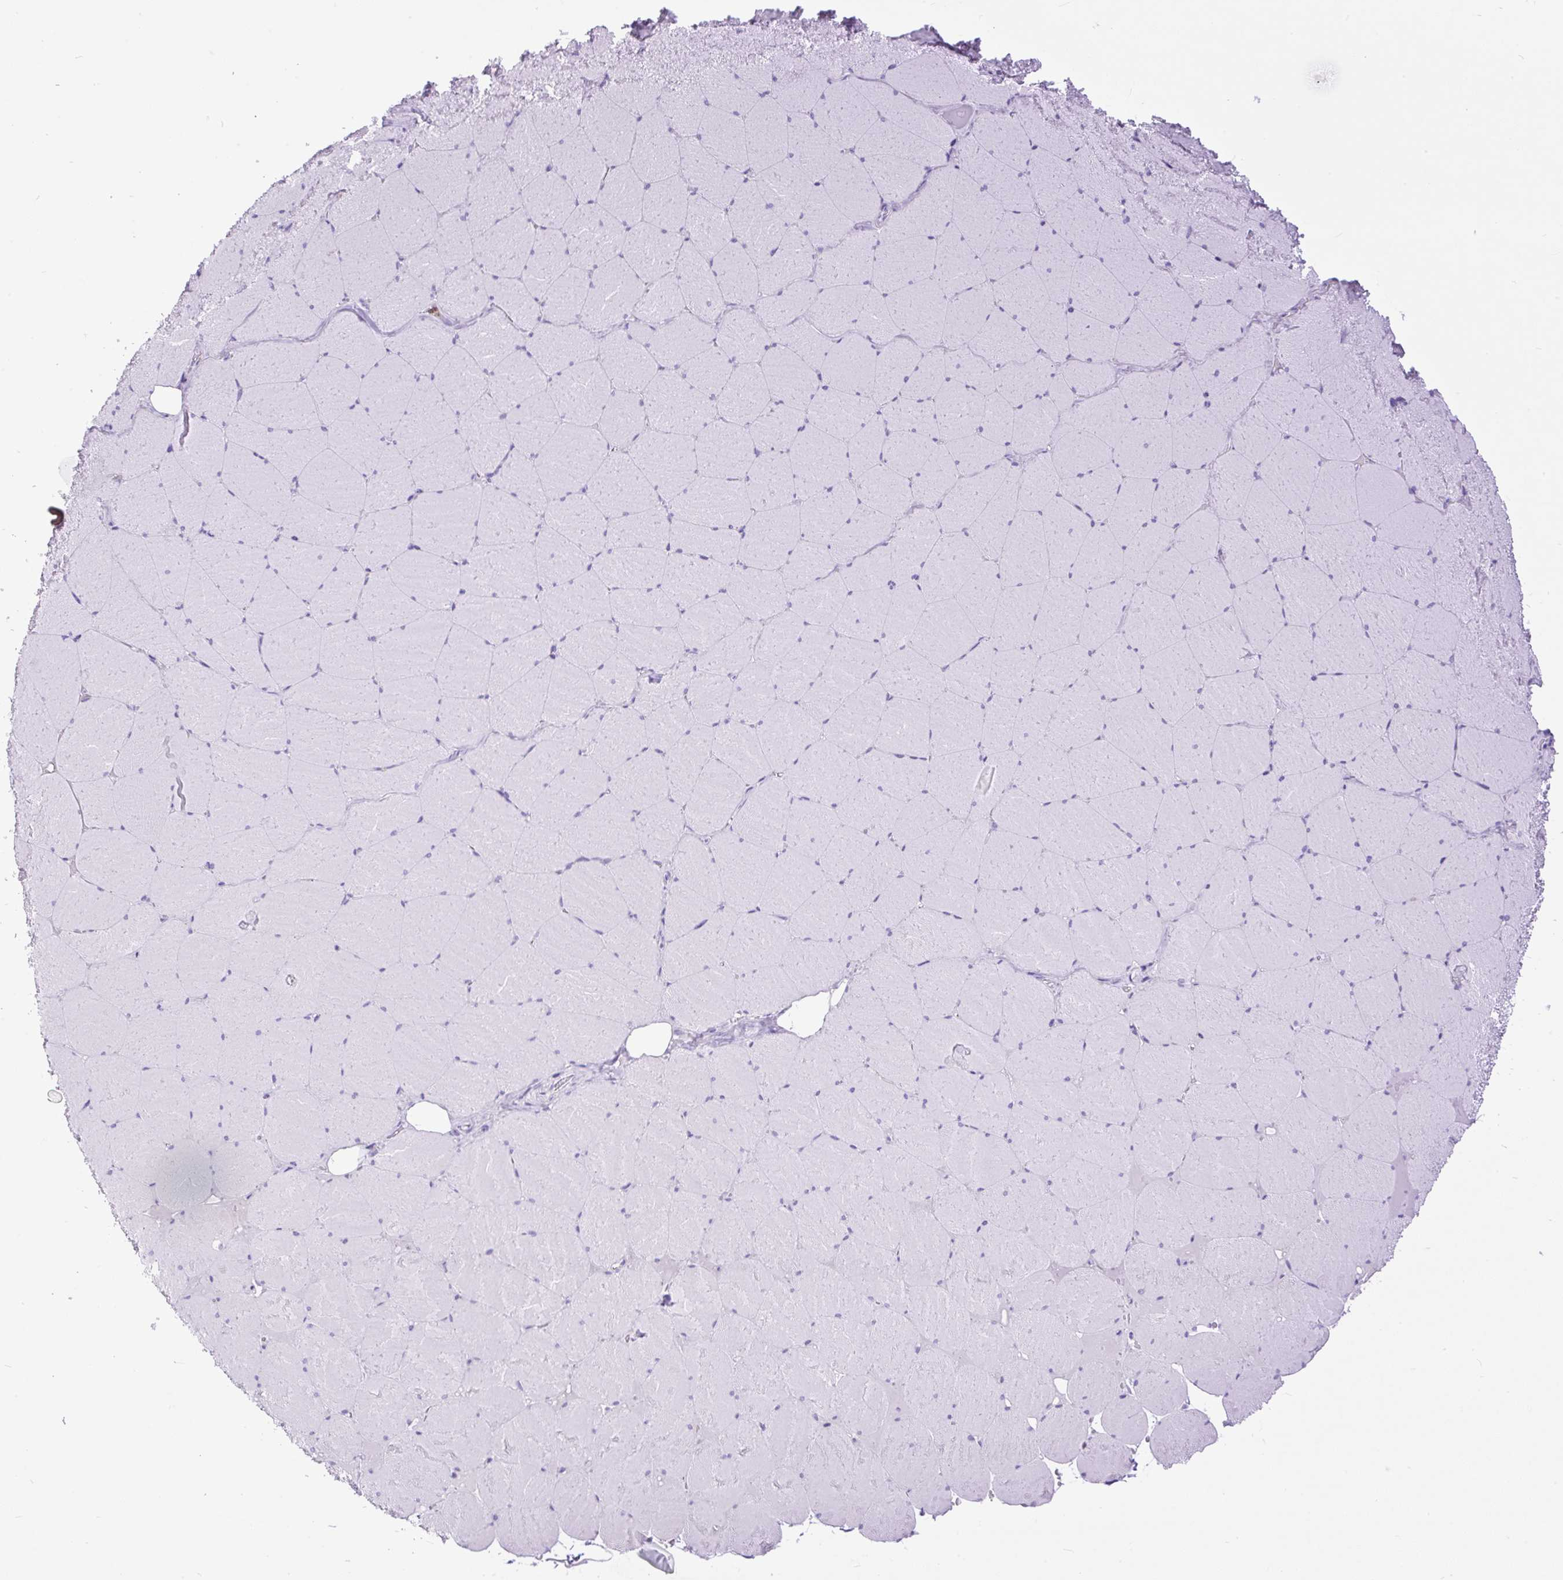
{"staining": {"intensity": "negative", "quantity": "none", "location": "none"}, "tissue": "skeletal muscle", "cell_type": "Myocytes", "image_type": "normal", "snomed": [{"axis": "morphology", "description": "Normal tissue, NOS"}, {"axis": "topography", "description": "Skeletal muscle"}, {"axis": "topography", "description": "Head-Neck"}], "caption": "Skeletal muscle was stained to show a protein in brown. There is no significant expression in myocytes. The staining is performed using DAB brown chromogen with nuclei counter-stained in using hematoxylin.", "gene": "ZNF256", "patient": {"sex": "male", "age": 66}}